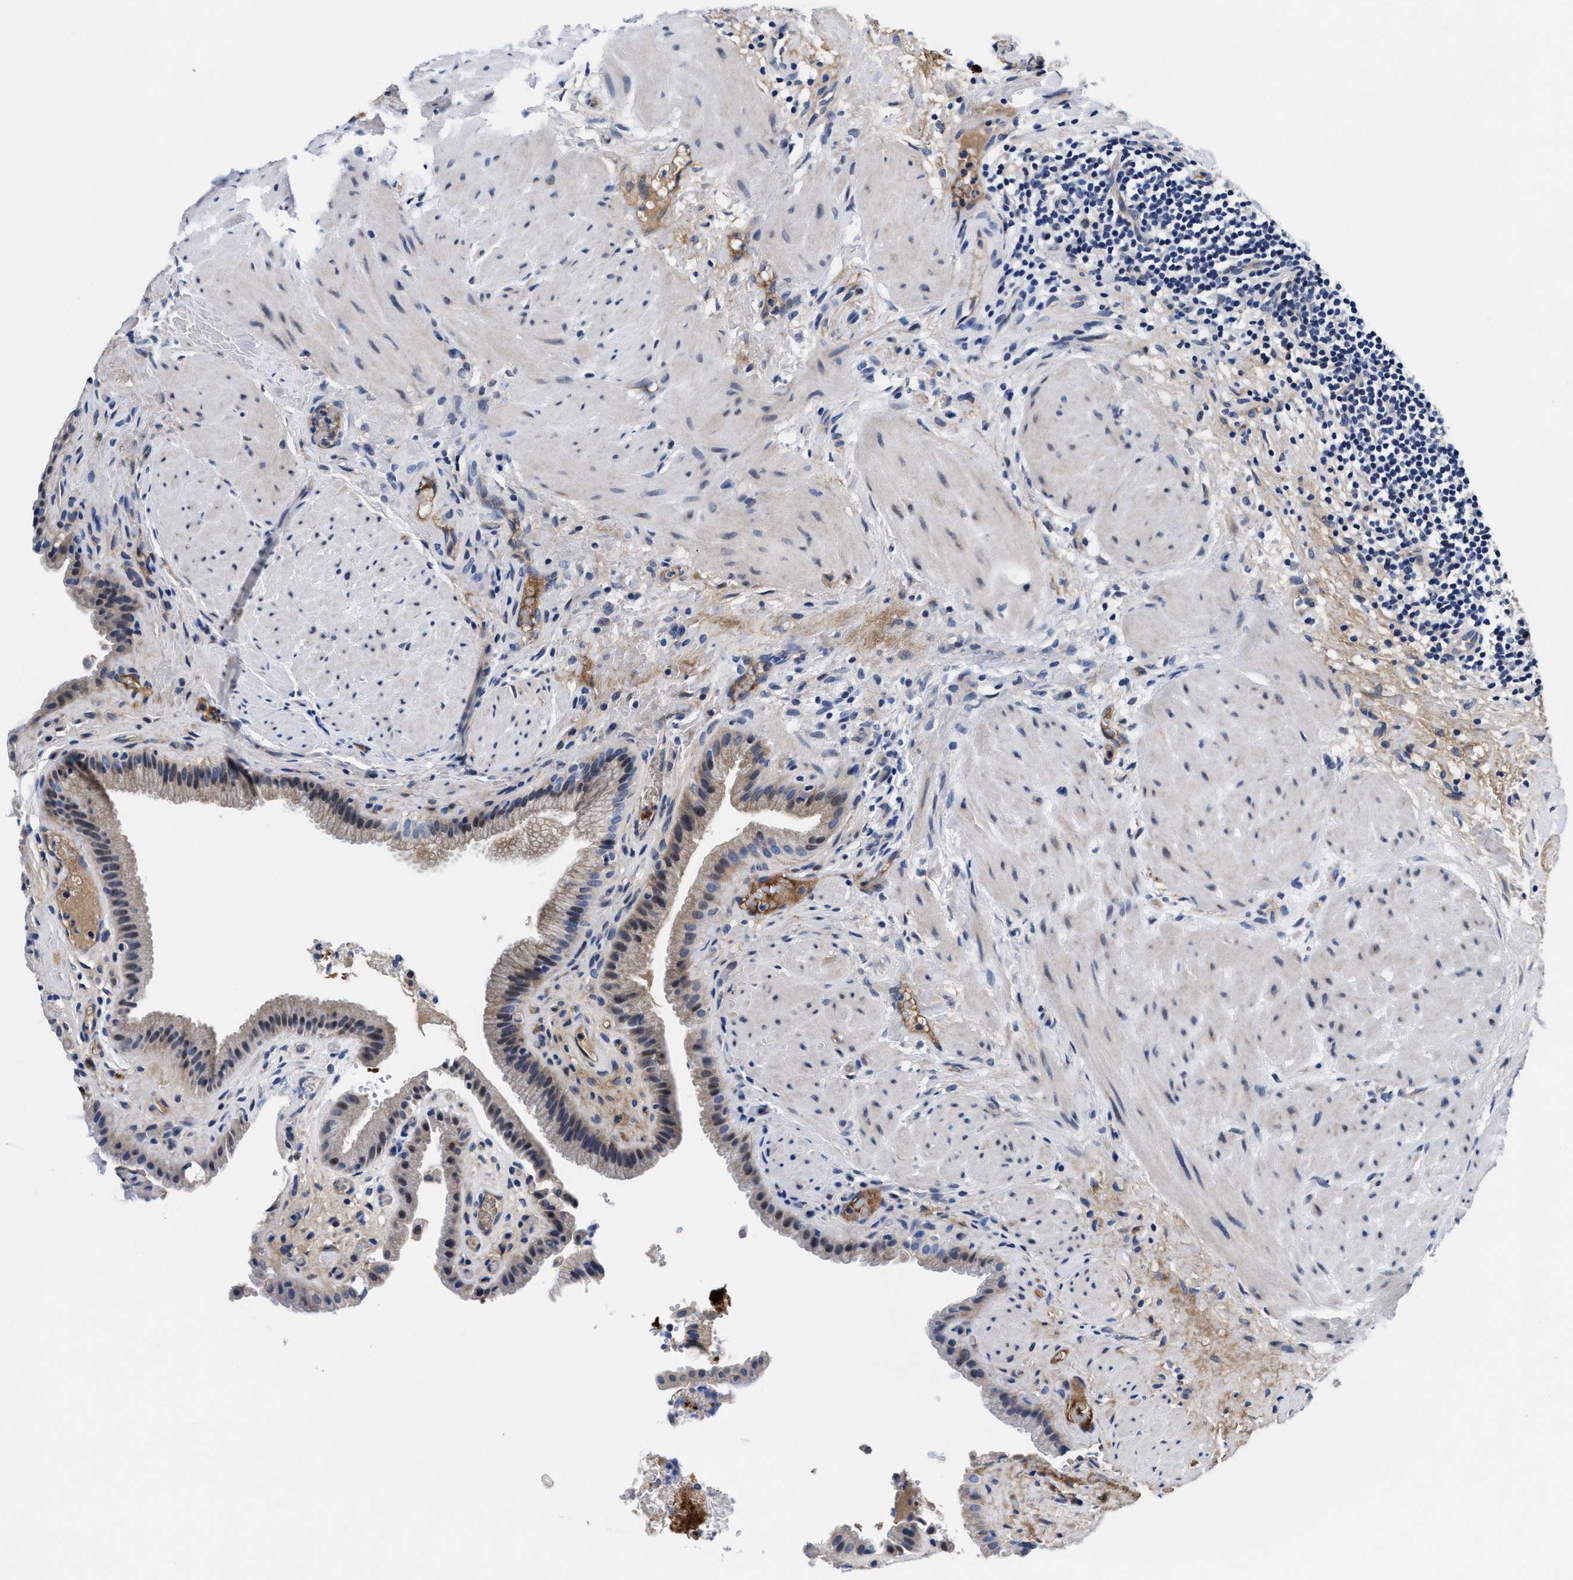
{"staining": {"intensity": "weak", "quantity": "<25%", "location": "cytoplasmic/membranous"}, "tissue": "gallbladder", "cell_type": "Glandular cells", "image_type": "normal", "snomed": [{"axis": "morphology", "description": "Normal tissue, NOS"}, {"axis": "topography", "description": "Gallbladder"}], "caption": "This is an IHC micrograph of benign gallbladder. There is no staining in glandular cells.", "gene": "DHRS13", "patient": {"sex": "male", "age": 49}}